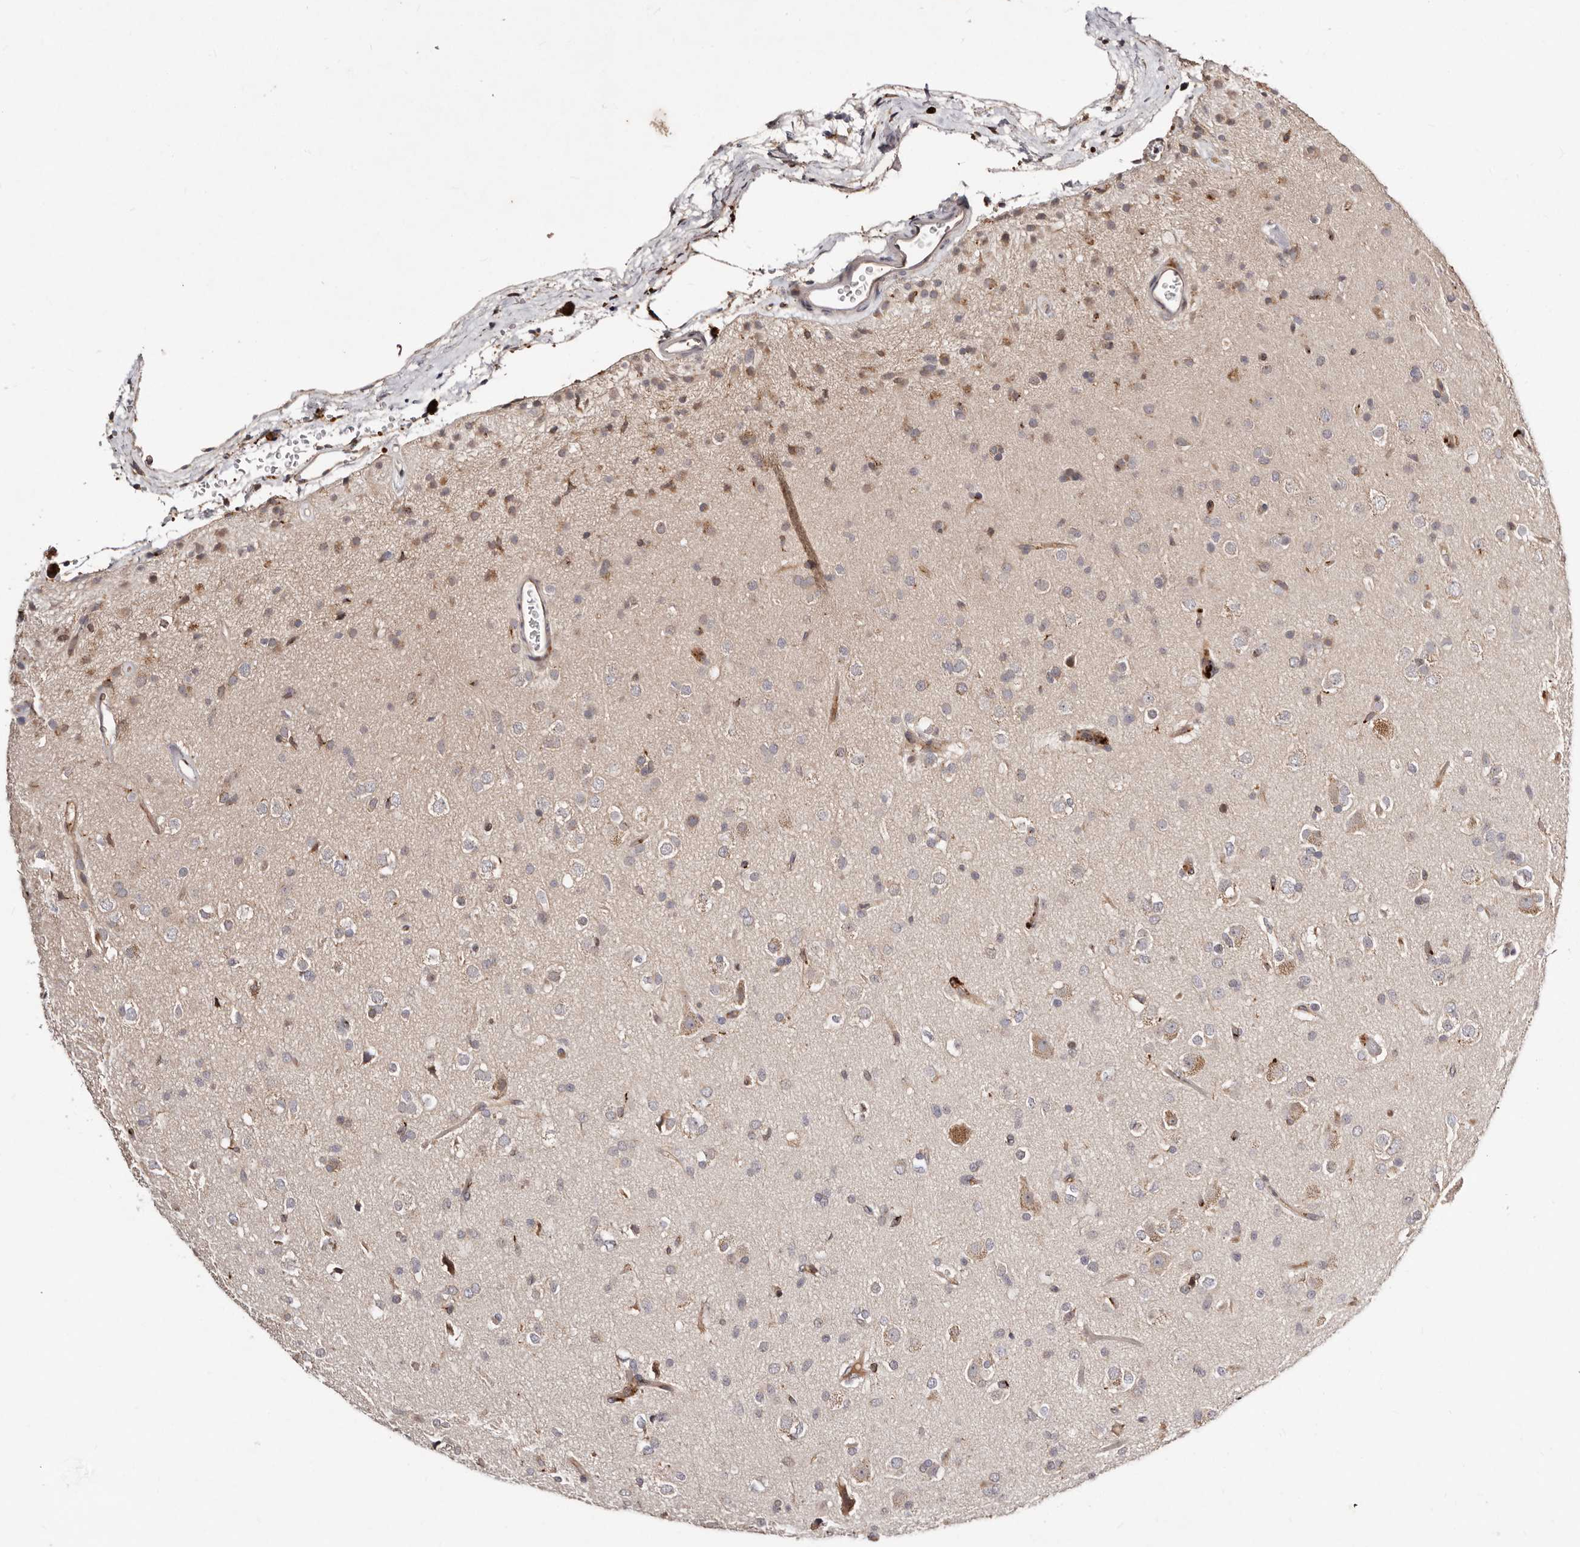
{"staining": {"intensity": "moderate", "quantity": "<25%", "location": "cytoplasmic/membranous"}, "tissue": "glioma", "cell_type": "Tumor cells", "image_type": "cancer", "snomed": [{"axis": "morphology", "description": "Glioma, malignant, Low grade"}, {"axis": "topography", "description": "Brain"}], "caption": "A brown stain highlights moderate cytoplasmic/membranous expression of a protein in human malignant glioma (low-grade) tumor cells.", "gene": "DACT2", "patient": {"sex": "male", "age": 65}}